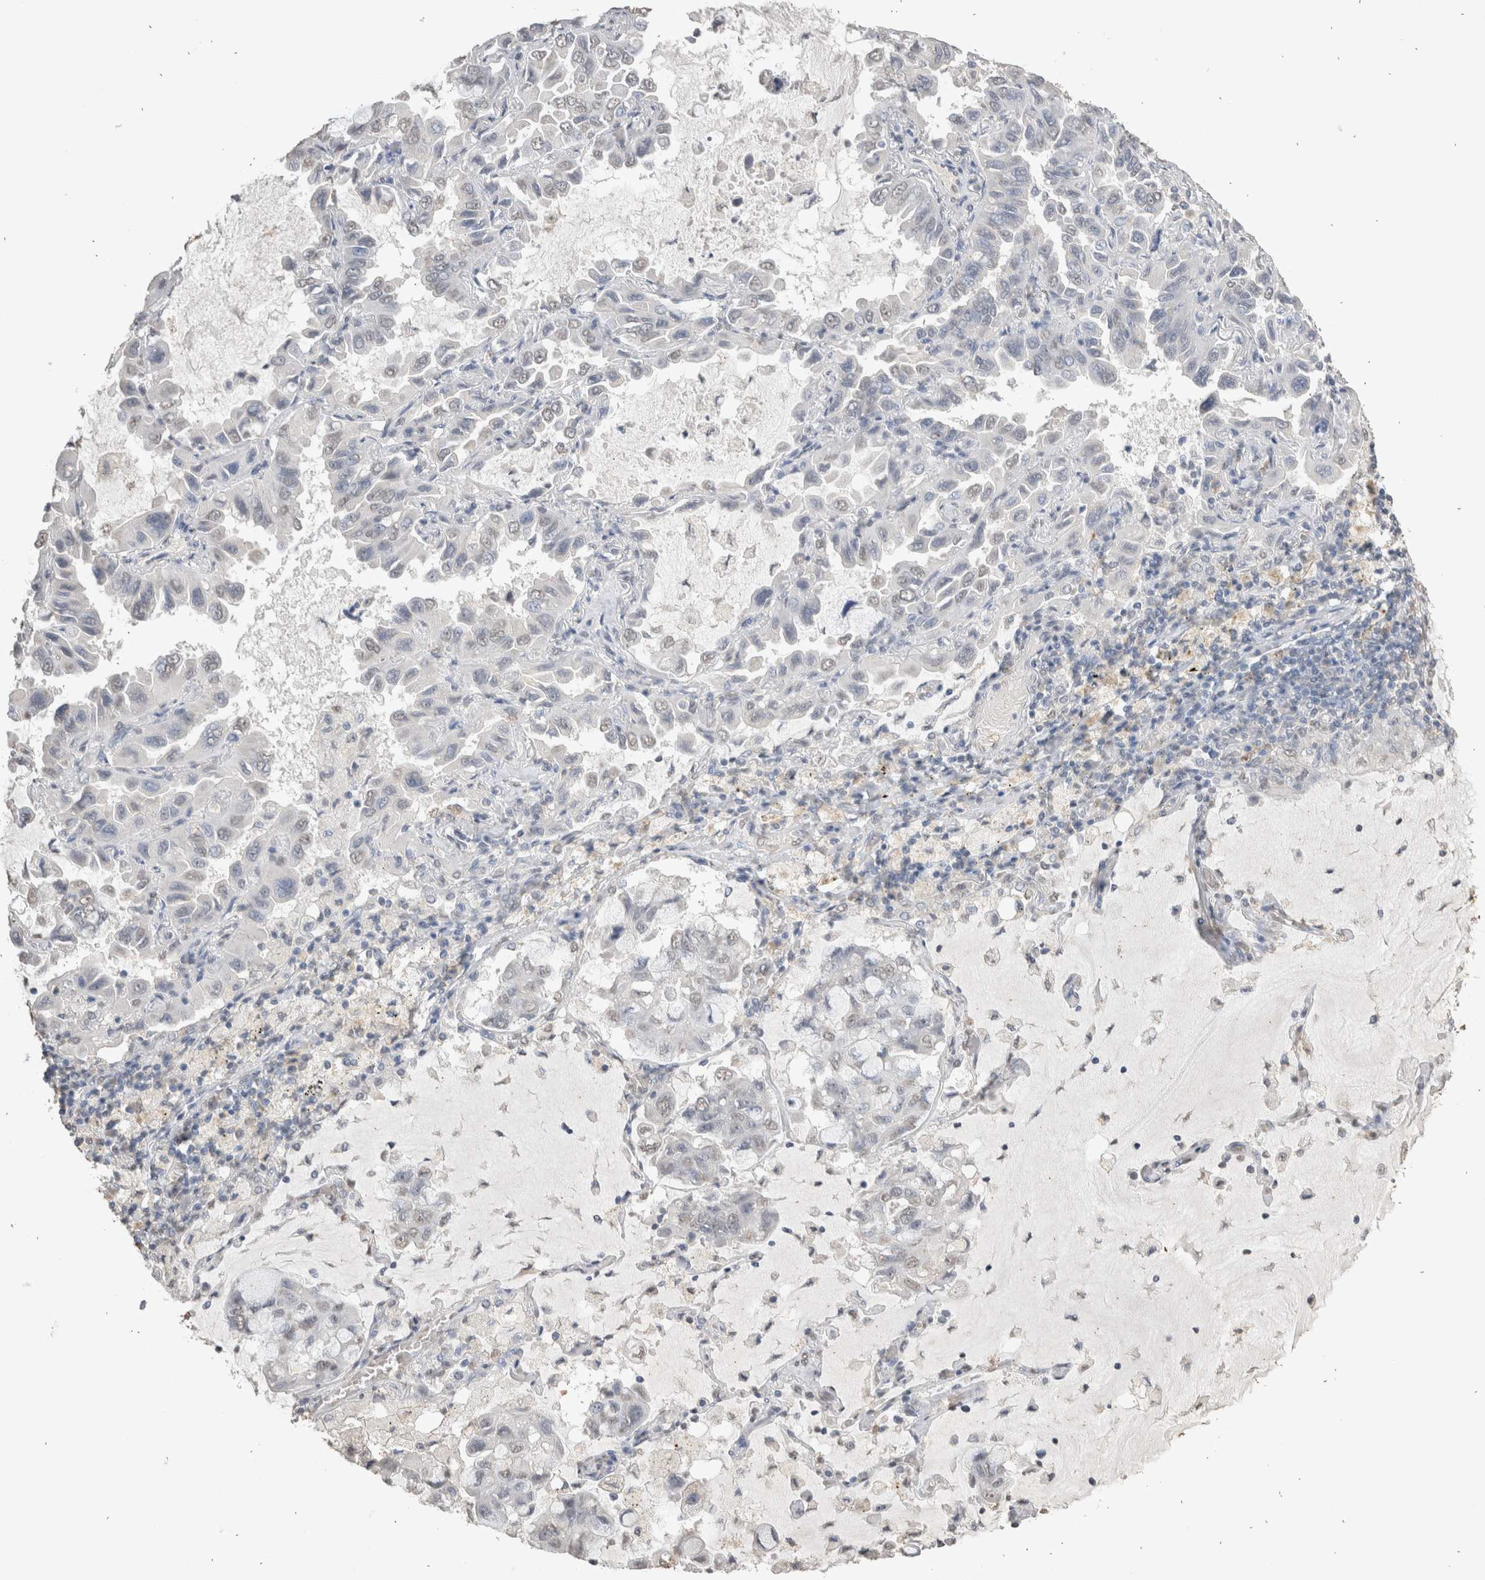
{"staining": {"intensity": "negative", "quantity": "none", "location": "none"}, "tissue": "lung cancer", "cell_type": "Tumor cells", "image_type": "cancer", "snomed": [{"axis": "morphology", "description": "Adenocarcinoma, NOS"}, {"axis": "topography", "description": "Lung"}], "caption": "The micrograph exhibits no significant expression in tumor cells of lung cancer (adenocarcinoma).", "gene": "LGALS2", "patient": {"sex": "male", "age": 64}}